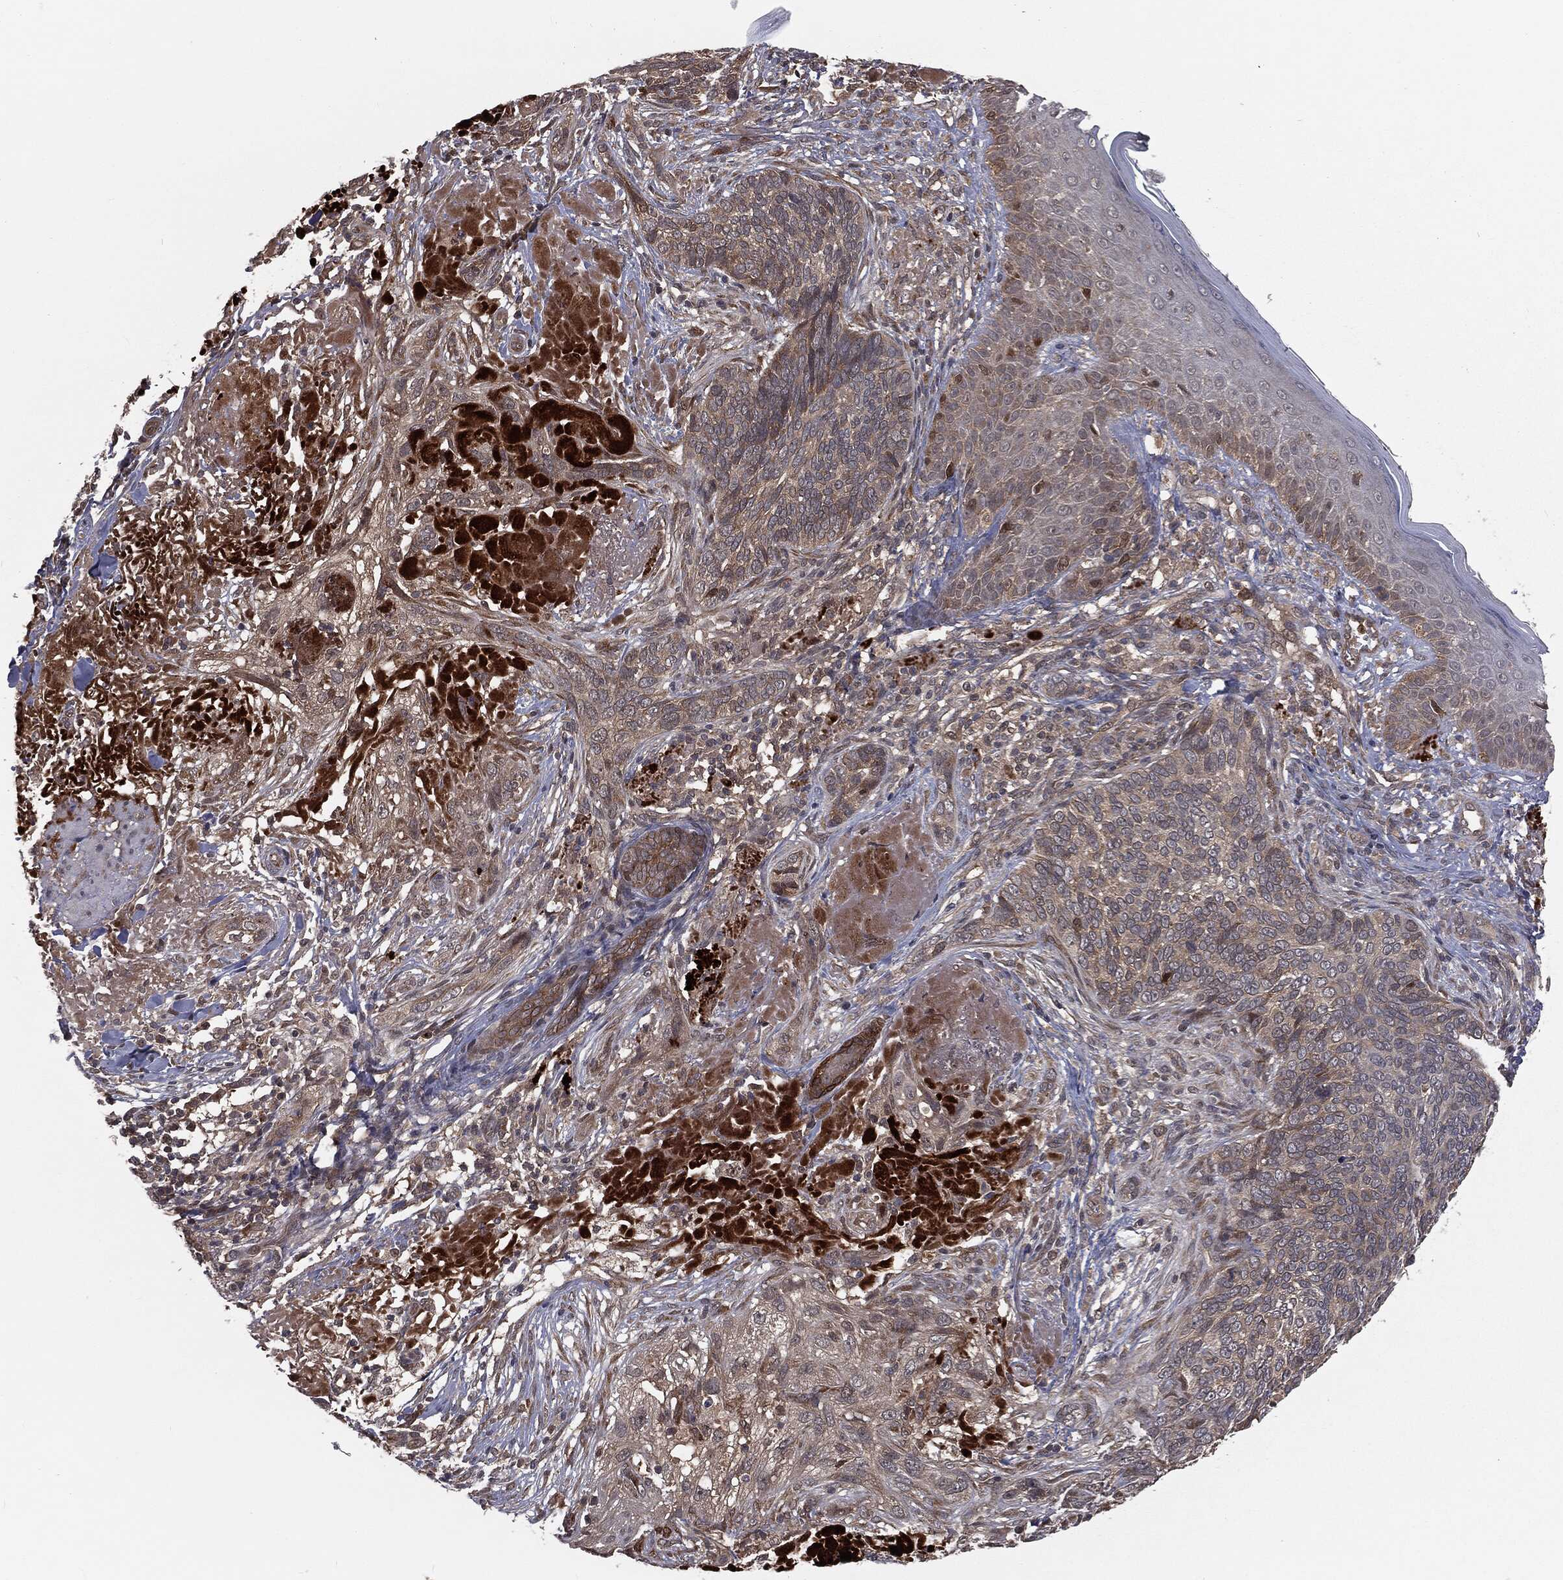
{"staining": {"intensity": "negative", "quantity": "none", "location": "none"}, "tissue": "skin cancer", "cell_type": "Tumor cells", "image_type": "cancer", "snomed": [{"axis": "morphology", "description": "Basal cell carcinoma"}, {"axis": "topography", "description": "Skin"}], "caption": "High magnification brightfield microscopy of basal cell carcinoma (skin) stained with DAB (3,3'-diaminobenzidine) (brown) and counterstained with hematoxylin (blue): tumor cells show no significant positivity.", "gene": "FBXO7", "patient": {"sex": "male", "age": 91}}